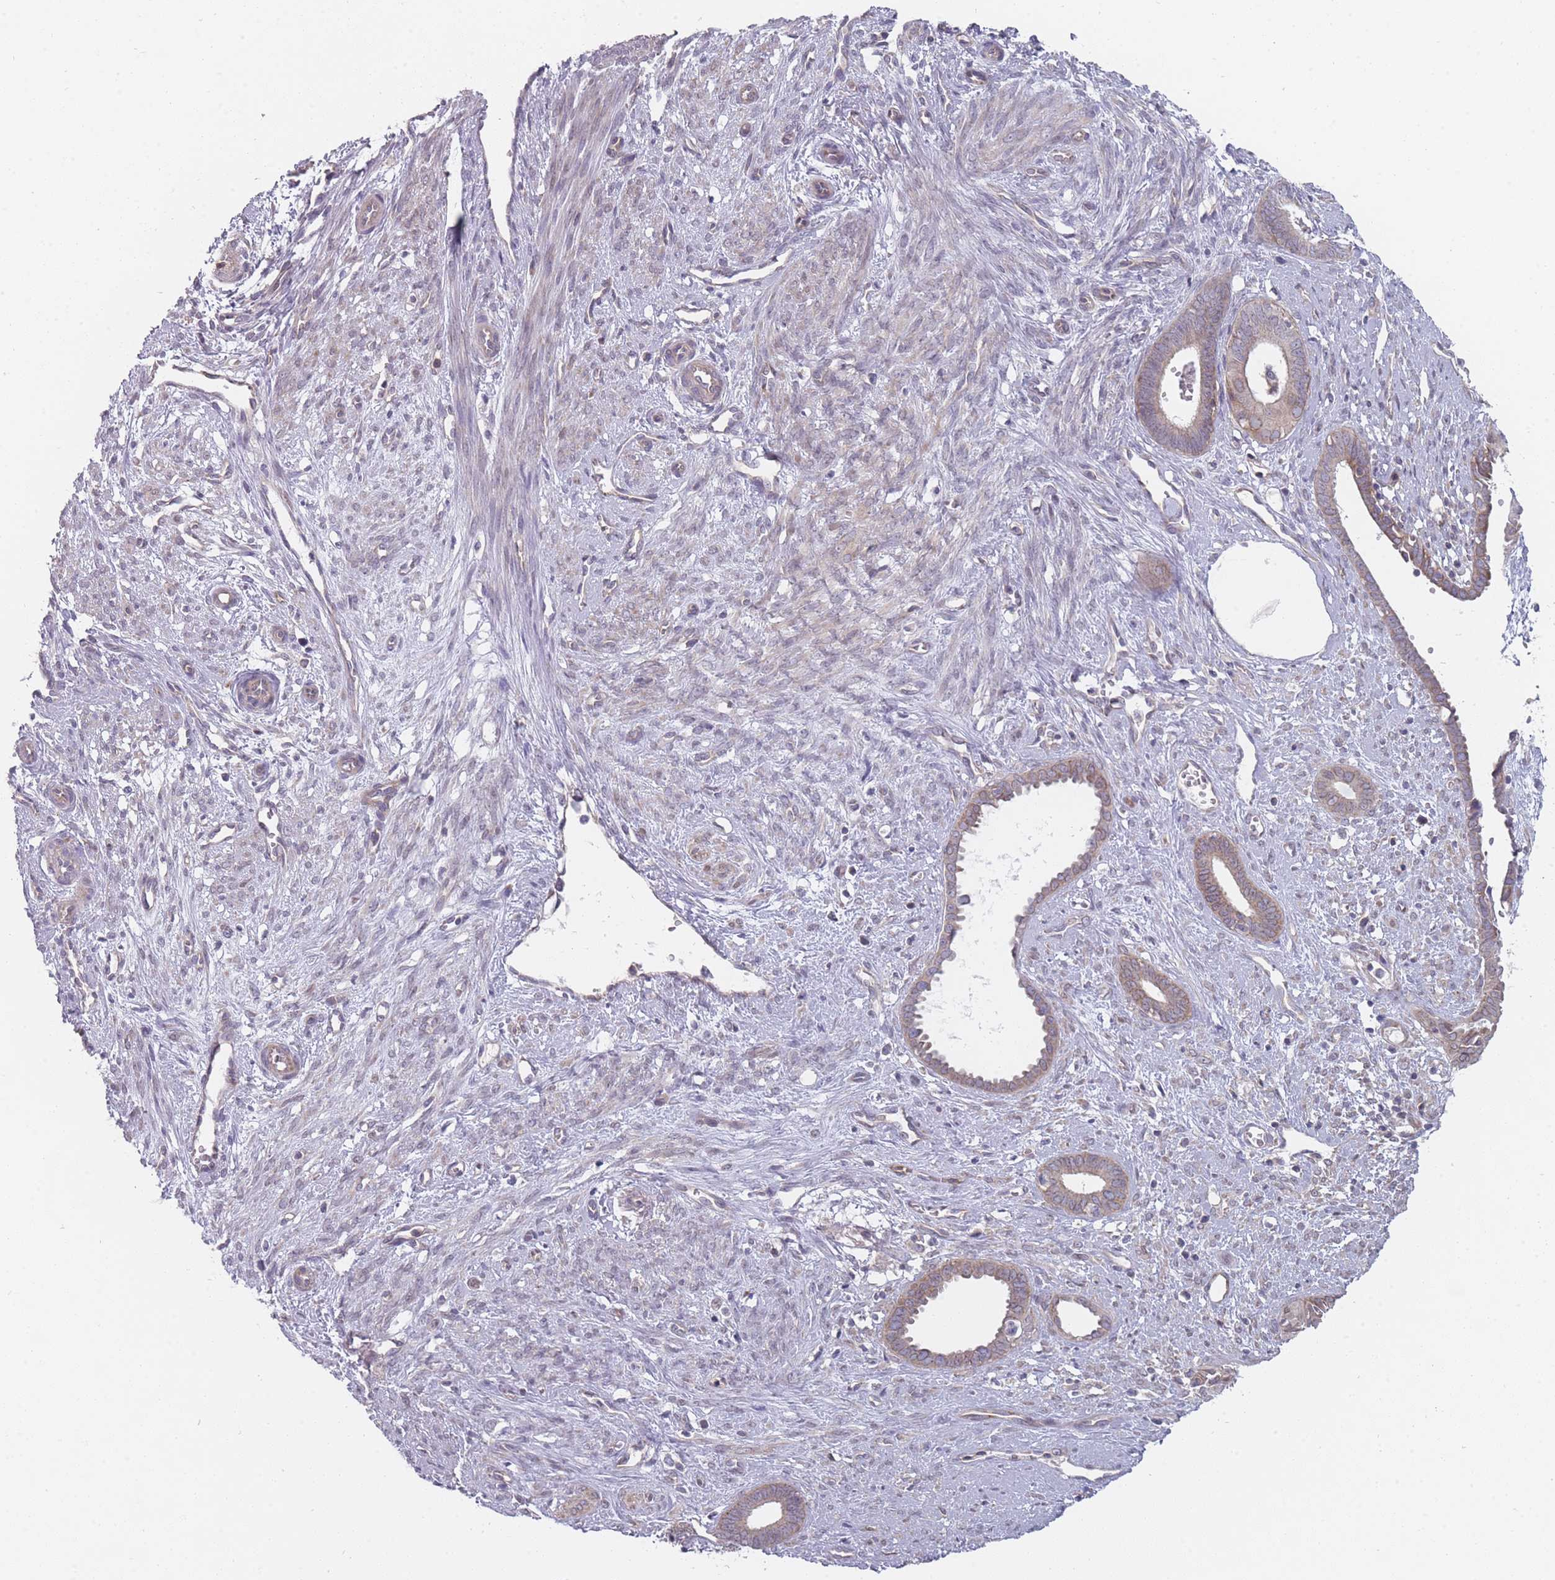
{"staining": {"intensity": "negative", "quantity": "none", "location": "none"}, "tissue": "endometrium", "cell_type": "Cells in endometrial stroma", "image_type": "normal", "snomed": [{"axis": "morphology", "description": "Normal tissue, NOS"}, {"axis": "topography", "description": "Endometrium"}], "caption": "Cells in endometrial stroma show no significant protein positivity in benign endometrium. Brightfield microscopy of immunohistochemistry (IHC) stained with DAB (3,3'-diaminobenzidine) (brown) and hematoxylin (blue), captured at high magnification.", "gene": "PCDH12", "patient": {"sex": "female", "age": 61}}